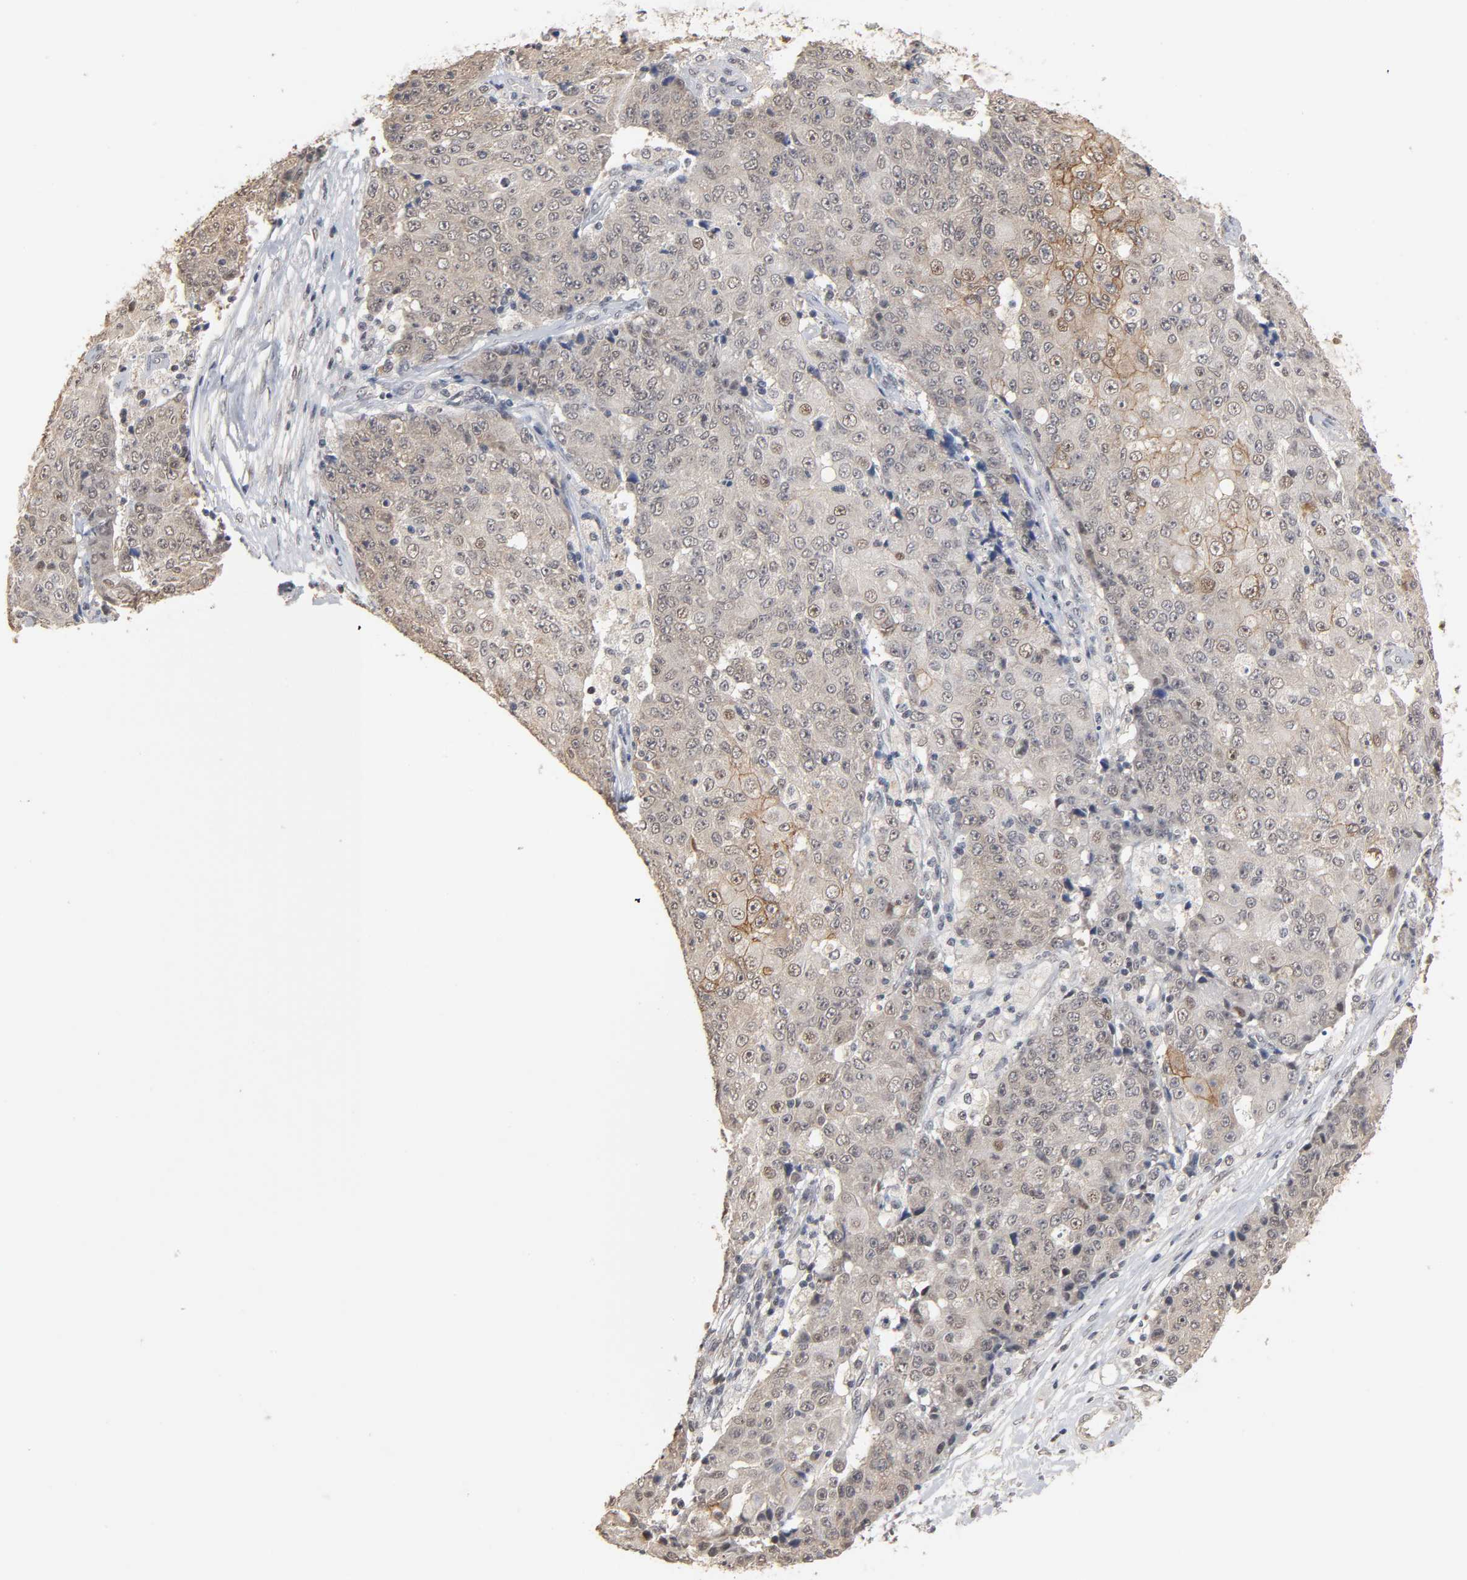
{"staining": {"intensity": "moderate", "quantity": "25%-75%", "location": "cytoplasmic/membranous,nuclear"}, "tissue": "ovarian cancer", "cell_type": "Tumor cells", "image_type": "cancer", "snomed": [{"axis": "morphology", "description": "Carcinoma, endometroid"}, {"axis": "topography", "description": "Ovary"}], "caption": "Ovarian cancer (endometroid carcinoma) was stained to show a protein in brown. There is medium levels of moderate cytoplasmic/membranous and nuclear expression in approximately 25%-75% of tumor cells.", "gene": "HTR1E", "patient": {"sex": "female", "age": 42}}